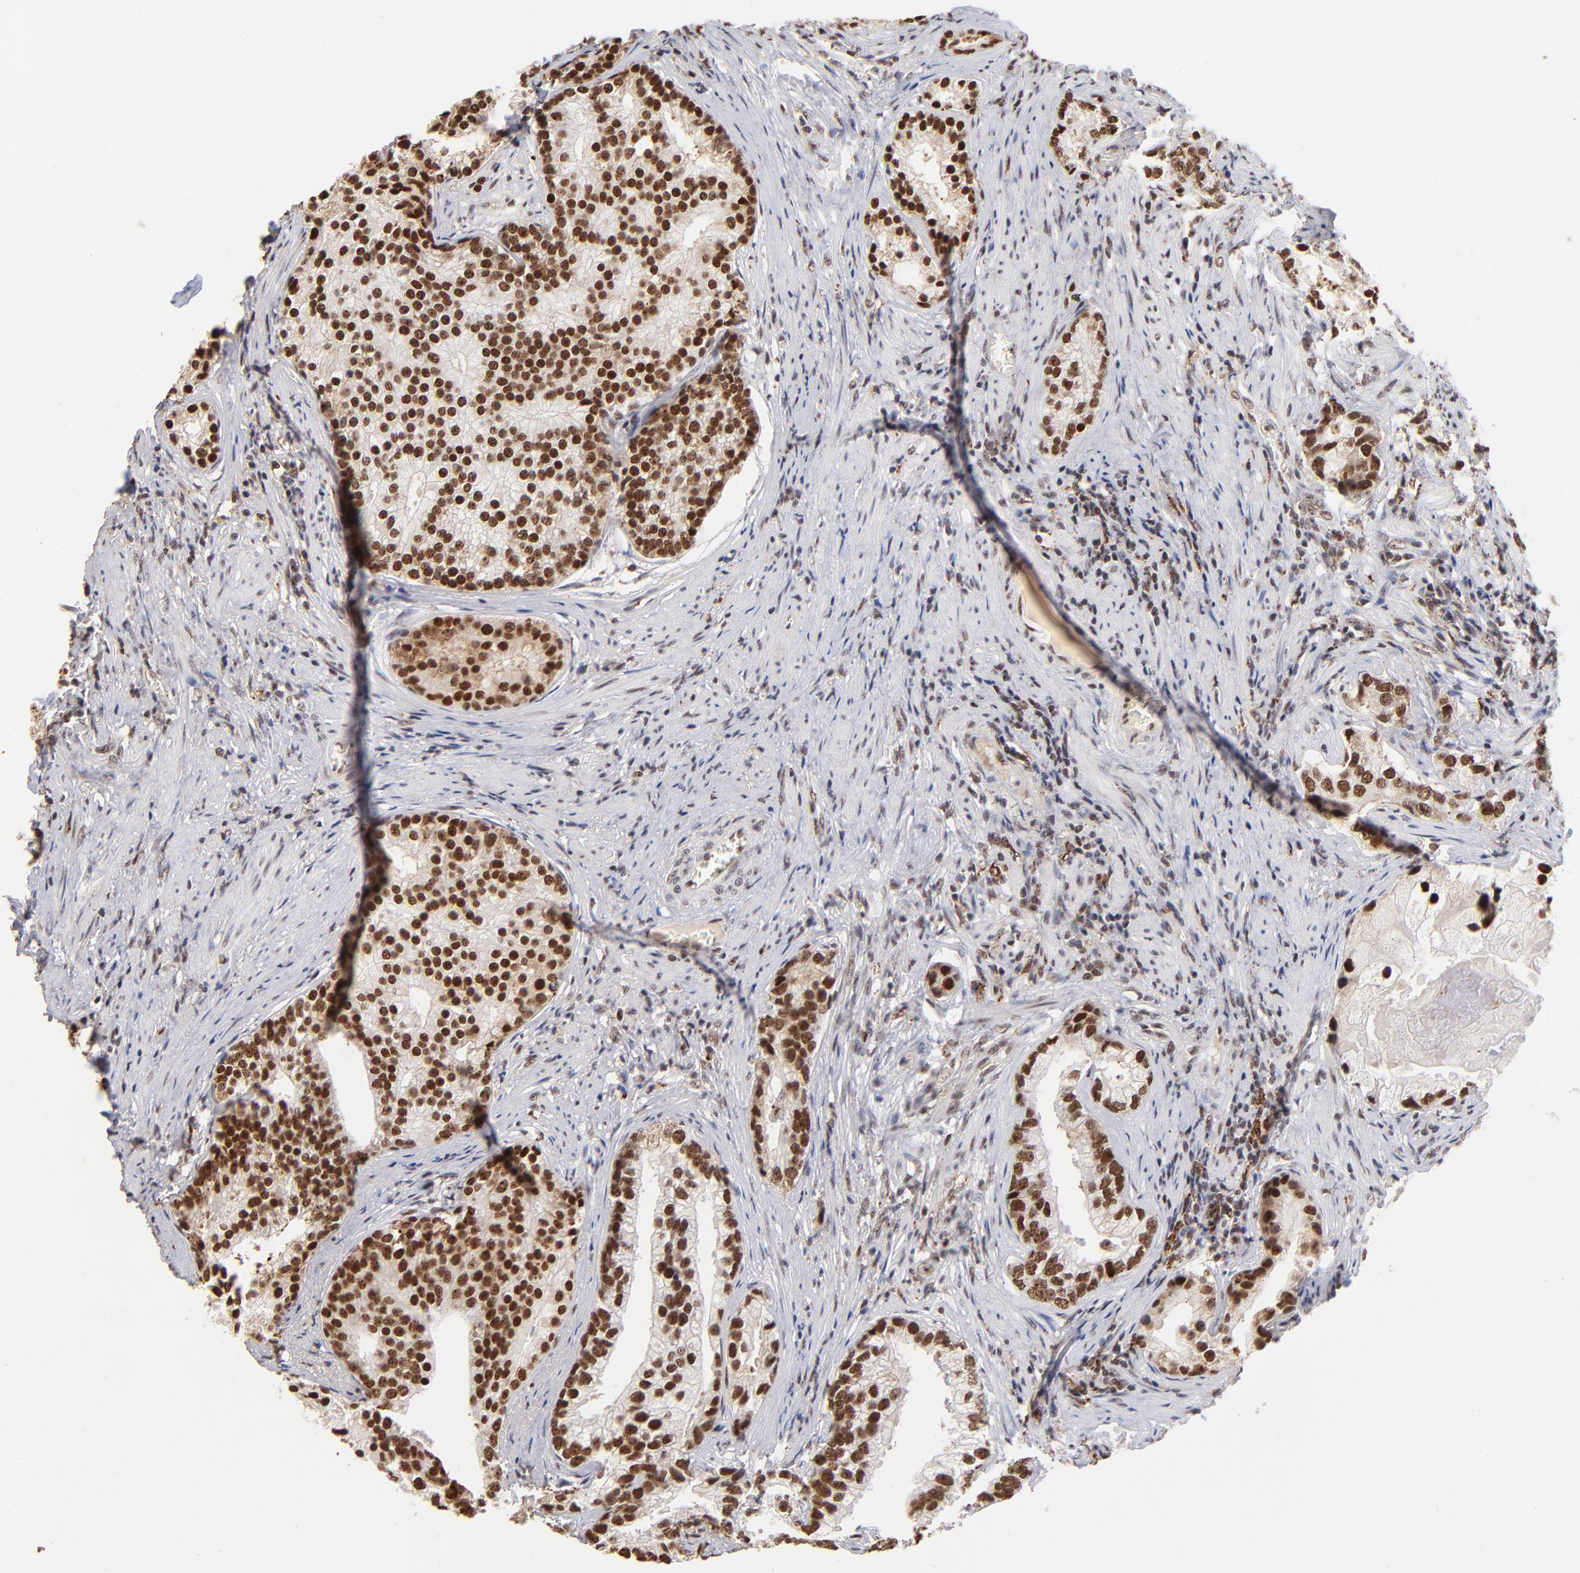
{"staining": {"intensity": "strong", "quantity": ">75%", "location": "nuclear"}, "tissue": "prostate cancer", "cell_type": "Tumor cells", "image_type": "cancer", "snomed": [{"axis": "morphology", "description": "Adenocarcinoma, Low grade"}, {"axis": "topography", "description": "Prostate"}], "caption": "Immunohistochemistry histopathology image of neoplastic tissue: prostate cancer (adenocarcinoma (low-grade)) stained using immunohistochemistry demonstrates high levels of strong protein expression localized specifically in the nuclear of tumor cells, appearing as a nuclear brown color.", "gene": "ZNF146", "patient": {"sex": "male", "age": 71}}